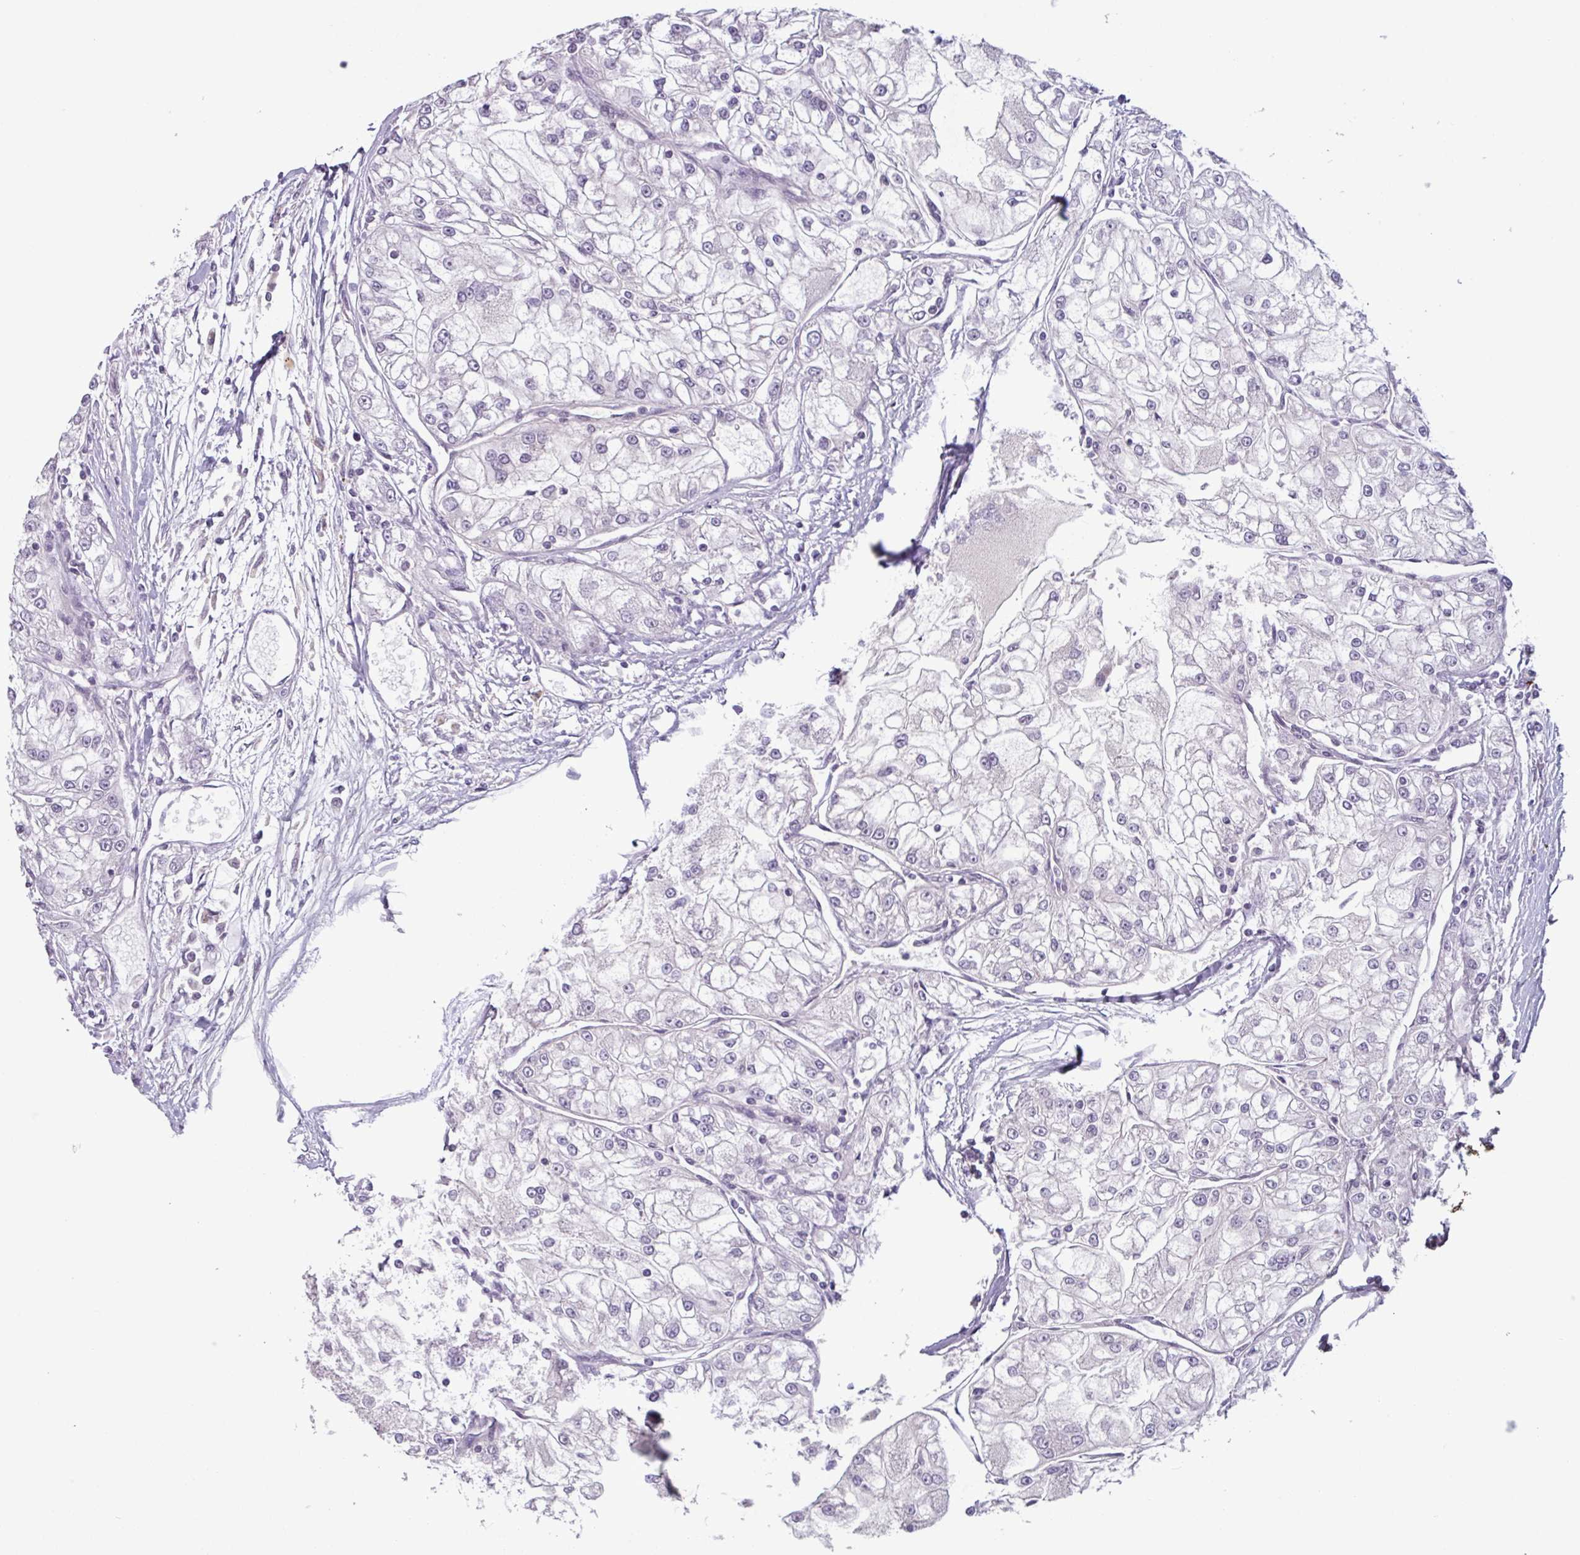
{"staining": {"intensity": "negative", "quantity": "none", "location": "none"}, "tissue": "renal cancer", "cell_type": "Tumor cells", "image_type": "cancer", "snomed": [{"axis": "morphology", "description": "Adenocarcinoma, NOS"}, {"axis": "topography", "description": "Kidney"}], "caption": "Protein analysis of renal cancer (adenocarcinoma) reveals no significant staining in tumor cells. (DAB immunohistochemistry visualized using brightfield microscopy, high magnification).", "gene": "ZNF575", "patient": {"sex": "female", "age": 72}}